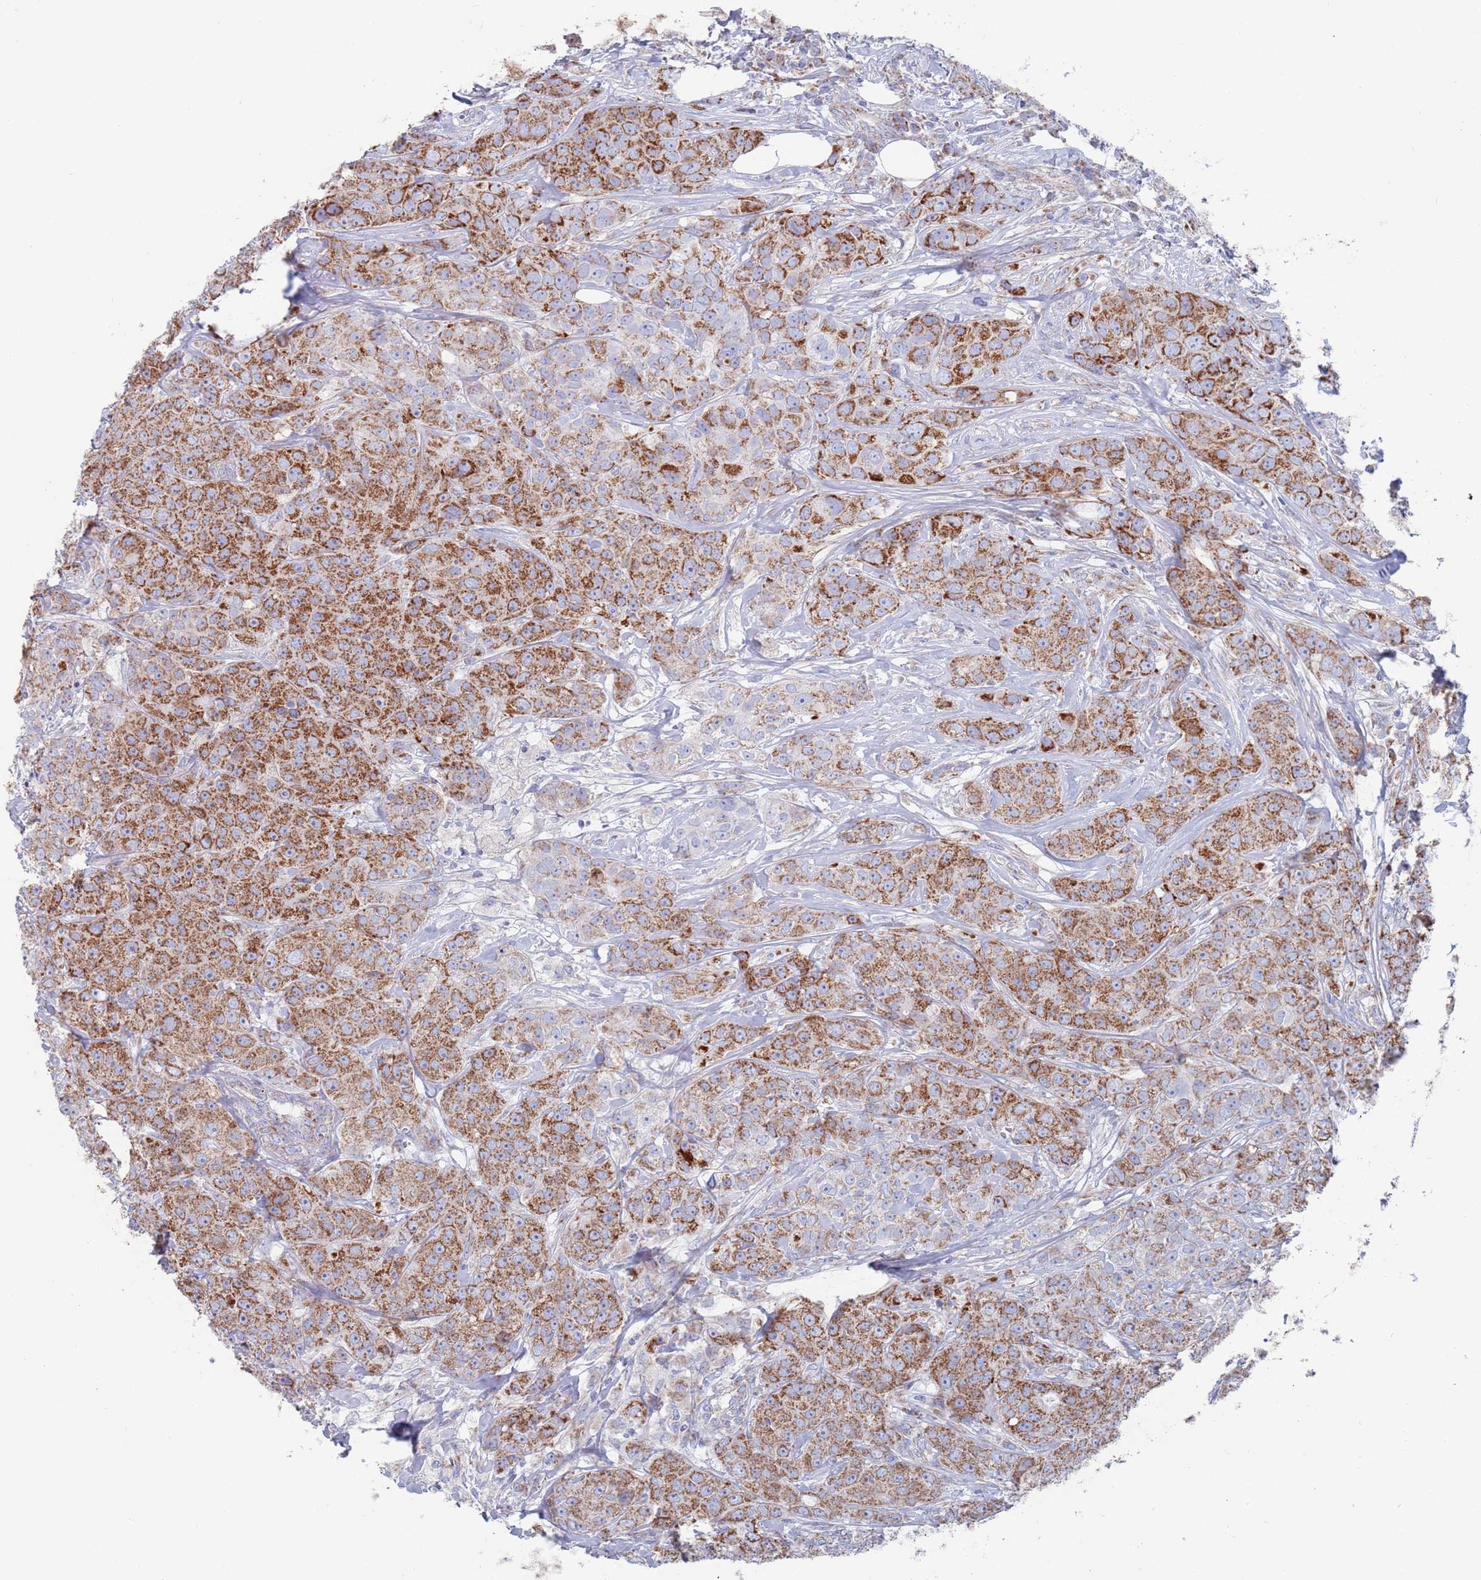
{"staining": {"intensity": "moderate", "quantity": ">75%", "location": "cytoplasmic/membranous"}, "tissue": "breast cancer", "cell_type": "Tumor cells", "image_type": "cancer", "snomed": [{"axis": "morphology", "description": "Duct carcinoma"}, {"axis": "topography", "description": "Breast"}], "caption": "Human breast cancer (infiltrating ductal carcinoma) stained with a brown dye reveals moderate cytoplasmic/membranous positive positivity in approximately >75% of tumor cells.", "gene": "MRPL22", "patient": {"sex": "female", "age": 43}}